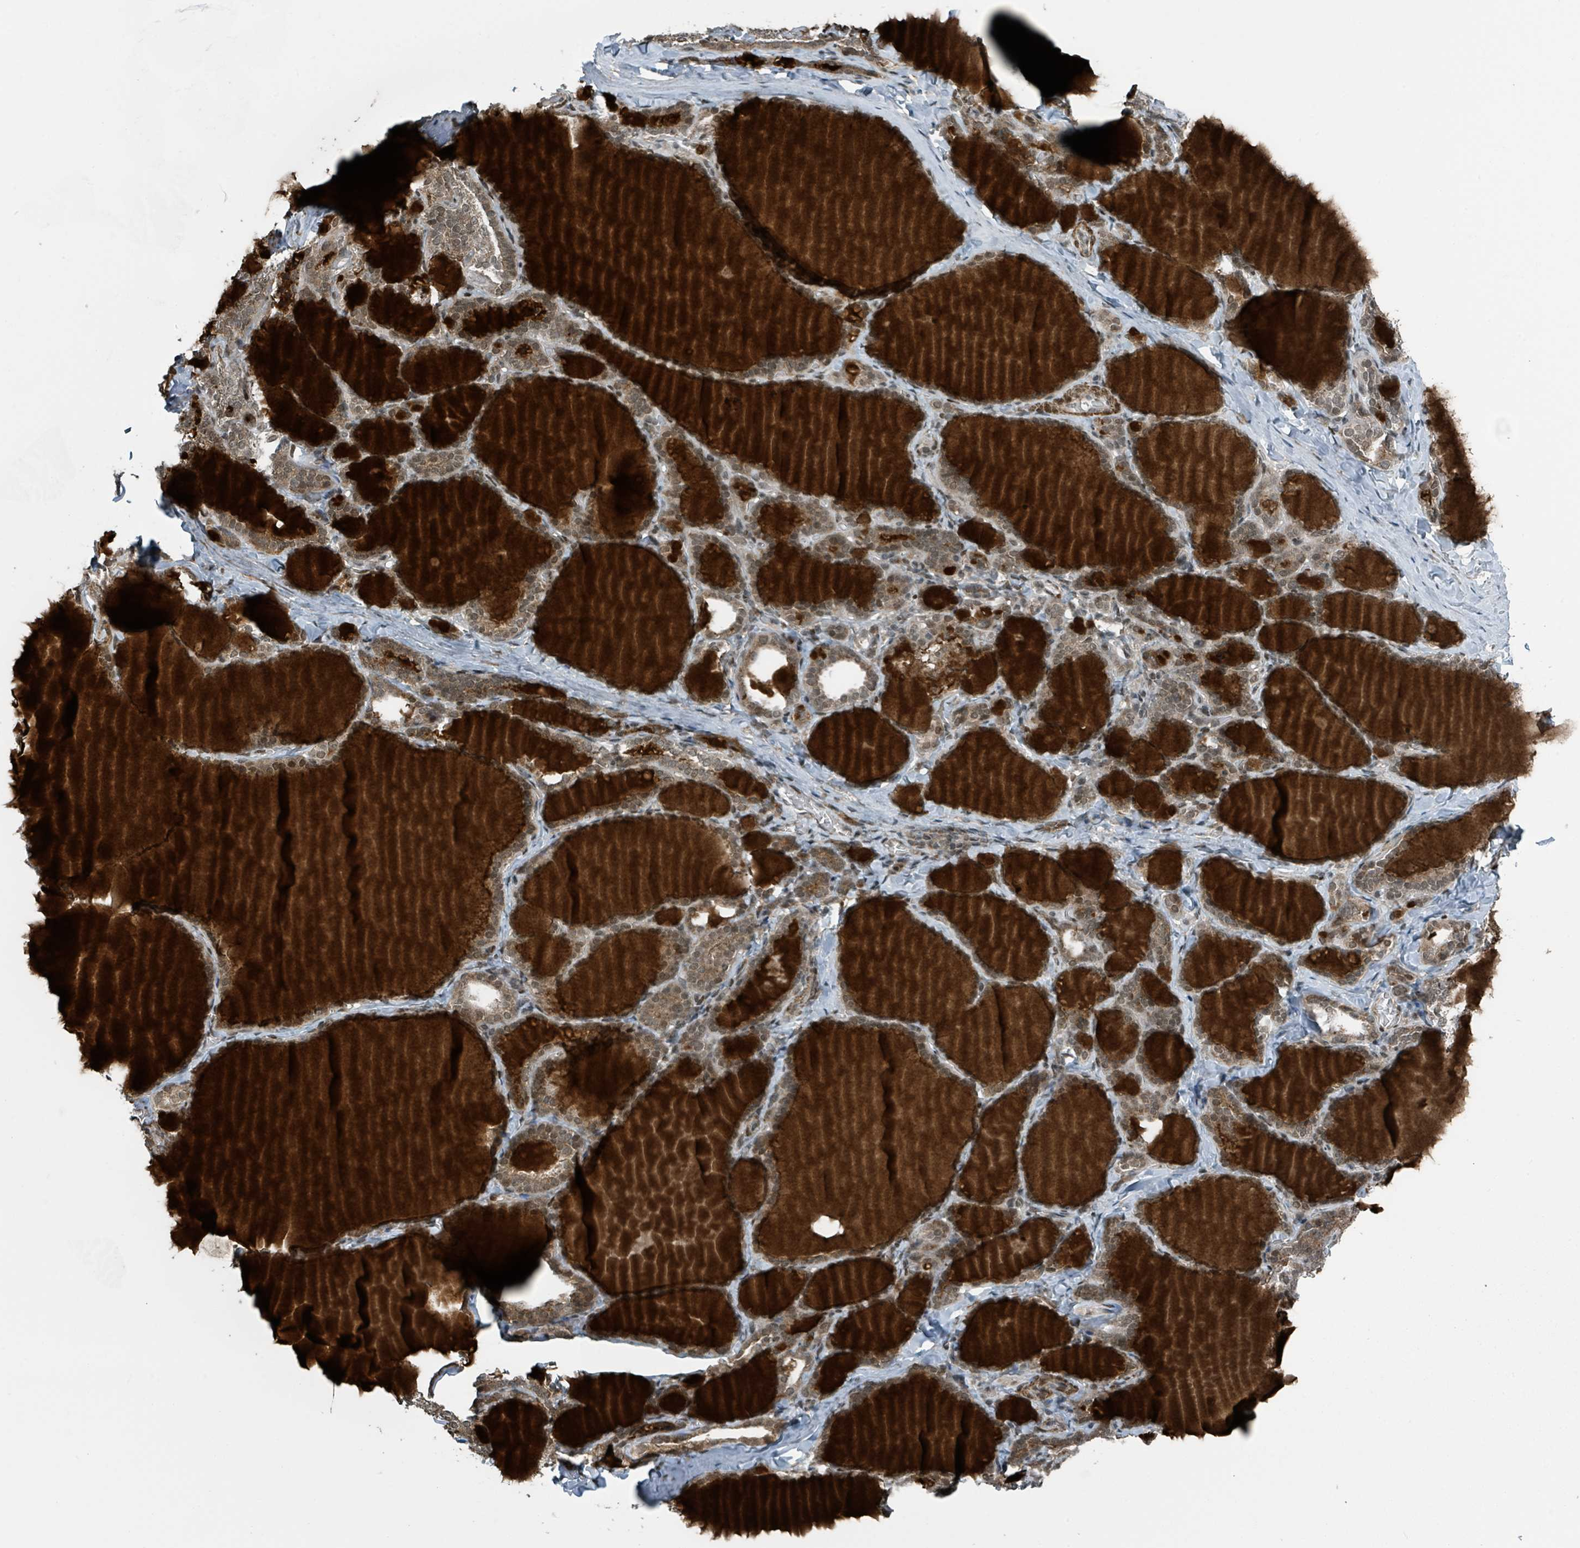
{"staining": {"intensity": "moderate", "quantity": ">75%", "location": "cytoplasmic/membranous"}, "tissue": "thyroid gland", "cell_type": "Glandular cells", "image_type": "normal", "snomed": [{"axis": "morphology", "description": "Normal tissue, NOS"}, {"axis": "topography", "description": "Thyroid gland"}], "caption": "The immunohistochemical stain labels moderate cytoplasmic/membranous staining in glandular cells of benign thyroid gland.", "gene": "PHIP", "patient": {"sex": "female", "age": 31}}